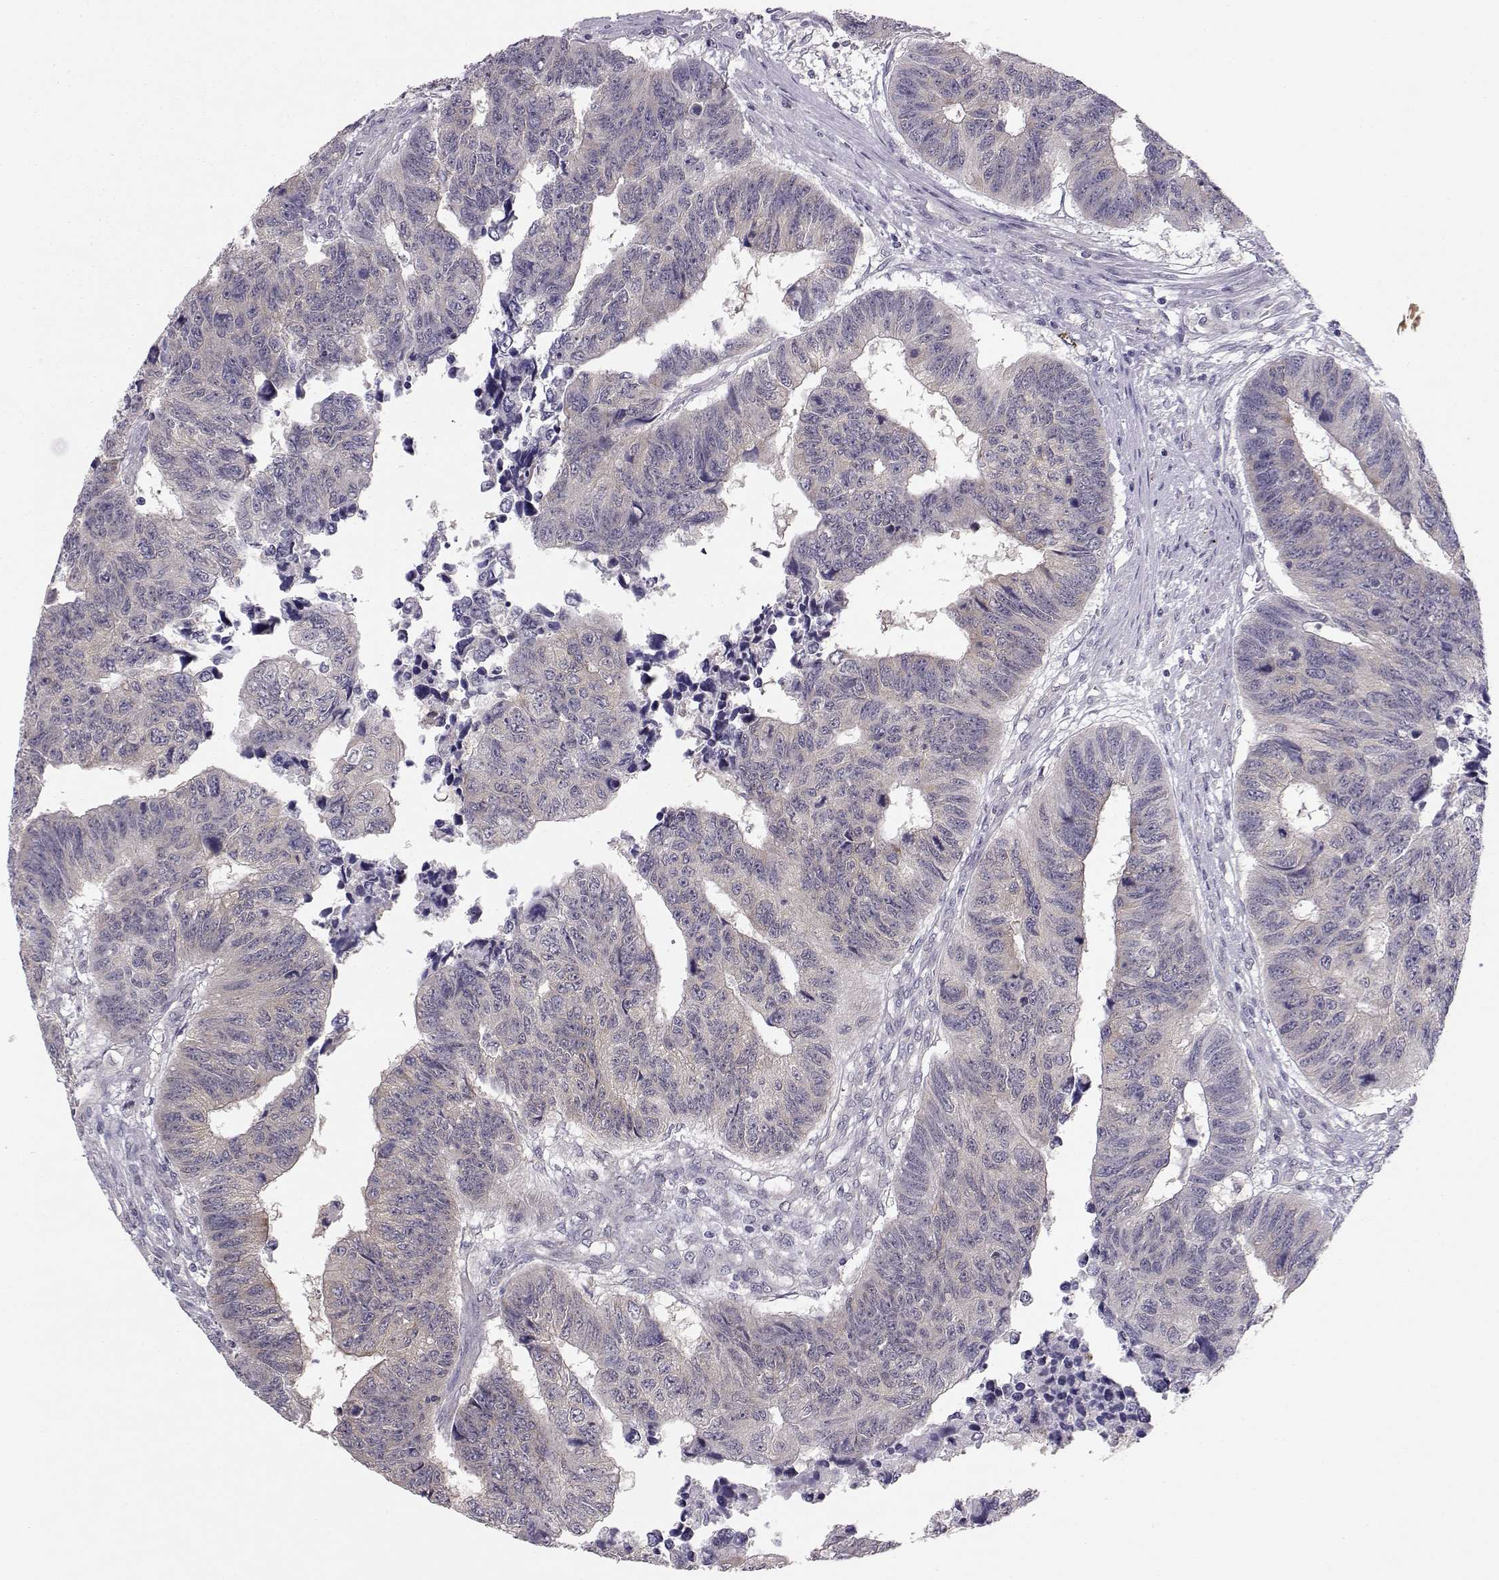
{"staining": {"intensity": "weak", "quantity": "25%-75%", "location": "cytoplasmic/membranous"}, "tissue": "colorectal cancer", "cell_type": "Tumor cells", "image_type": "cancer", "snomed": [{"axis": "morphology", "description": "Adenocarcinoma, NOS"}, {"axis": "topography", "description": "Rectum"}], "caption": "Protein expression analysis of human colorectal cancer reveals weak cytoplasmic/membranous staining in about 25%-75% of tumor cells. The protein is stained brown, and the nuclei are stained in blue (DAB IHC with brightfield microscopy, high magnification).", "gene": "KIF13B", "patient": {"sex": "female", "age": 85}}